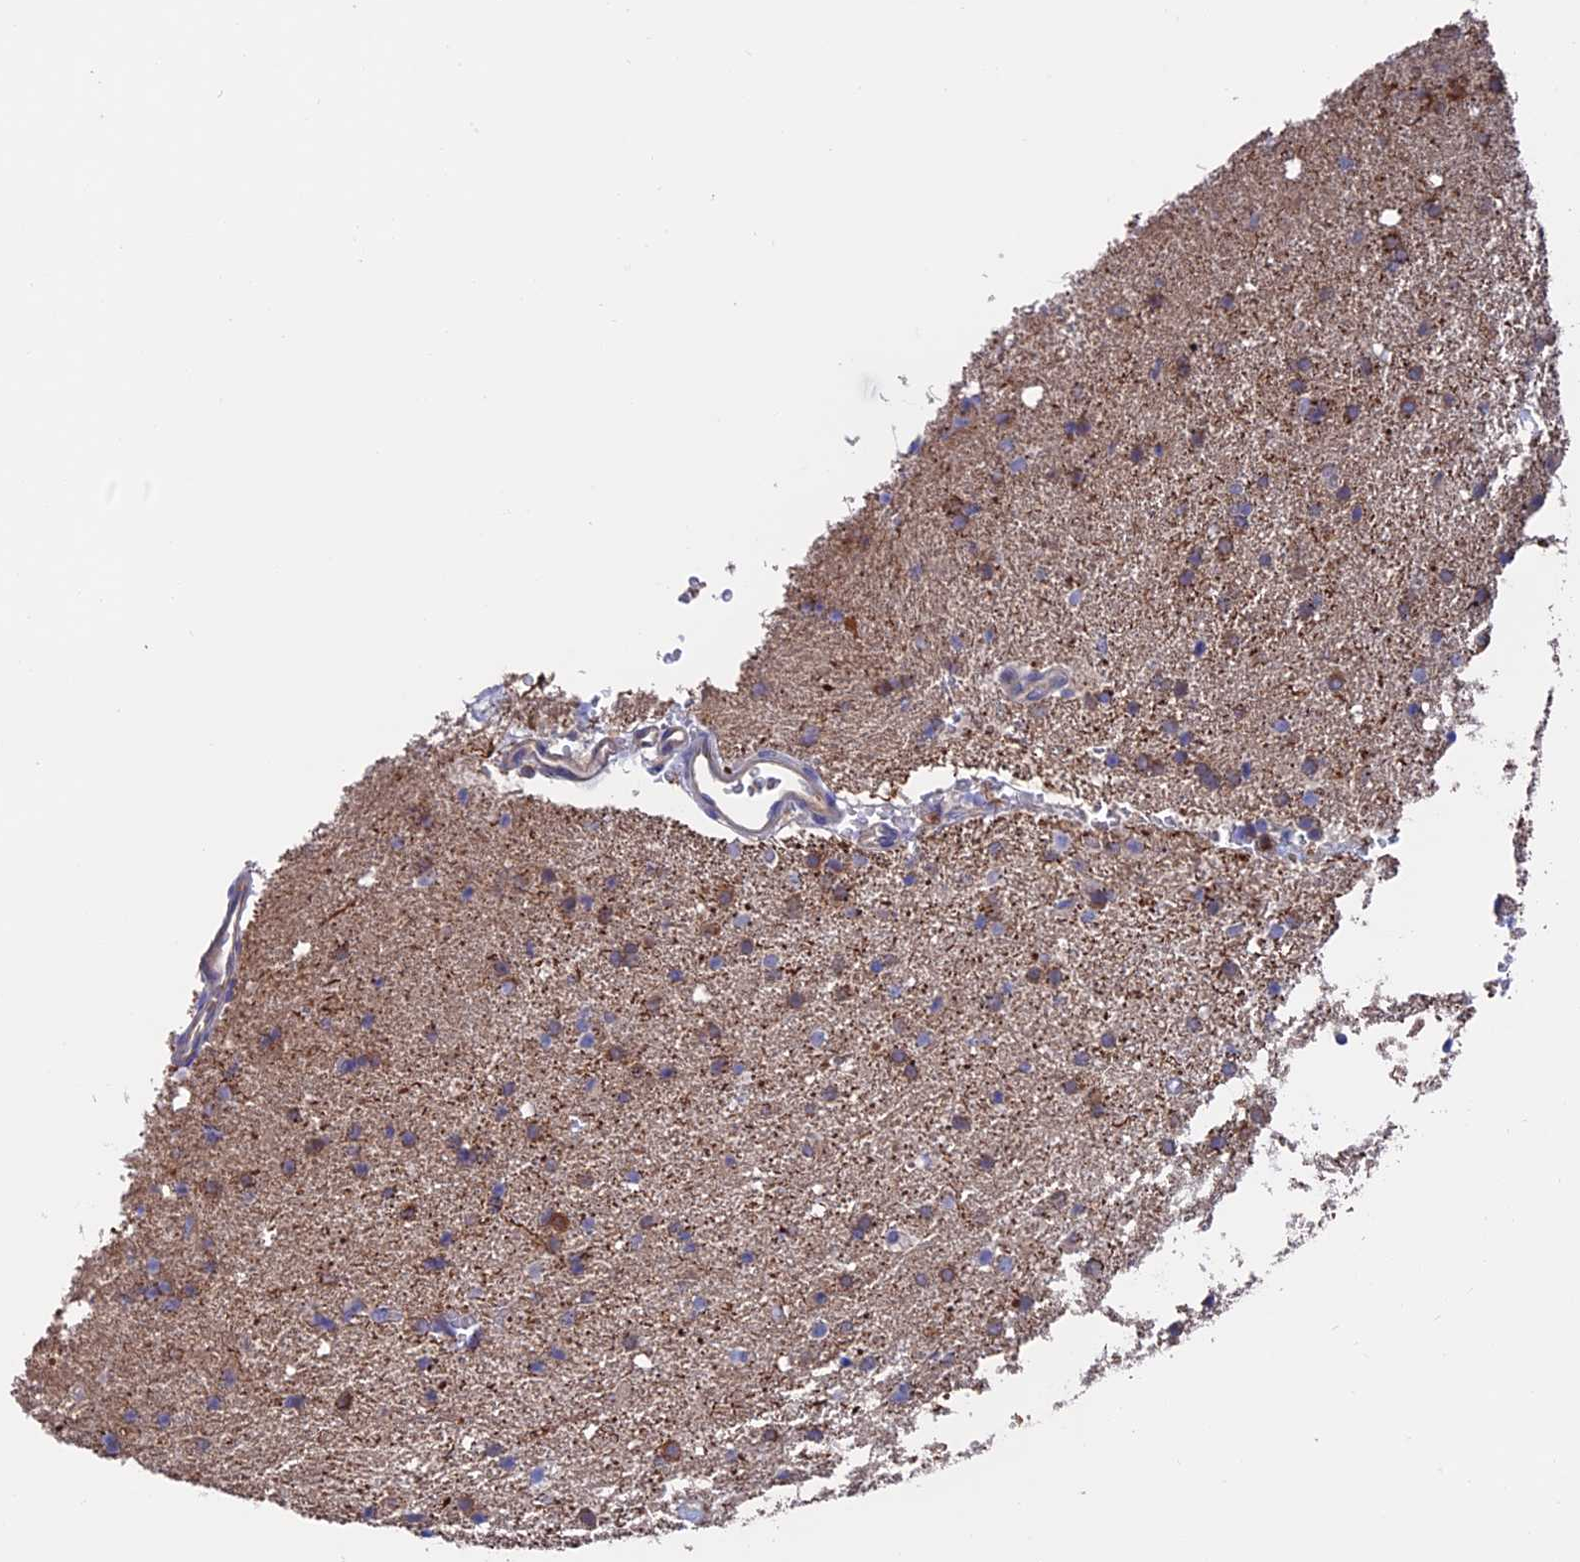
{"staining": {"intensity": "moderate", "quantity": "<25%", "location": "cytoplasmic/membranous"}, "tissue": "glioma", "cell_type": "Tumor cells", "image_type": "cancer", "snomed": [{"axis": "morphology", "description": "Glioma, malignant, High grade"}, {"axis": "topography", "description": "Brain"}], "caption": "Protein analysis of high-grade glioma (malignant) tissue demonstrates moderate cytoplasmic/membranous expression in approximately <25% of tumor cells. (IHC, brightfield microscopy, high magnification).", "gene": "HPF1", "patient": {"sex": "male", "age": 72}}